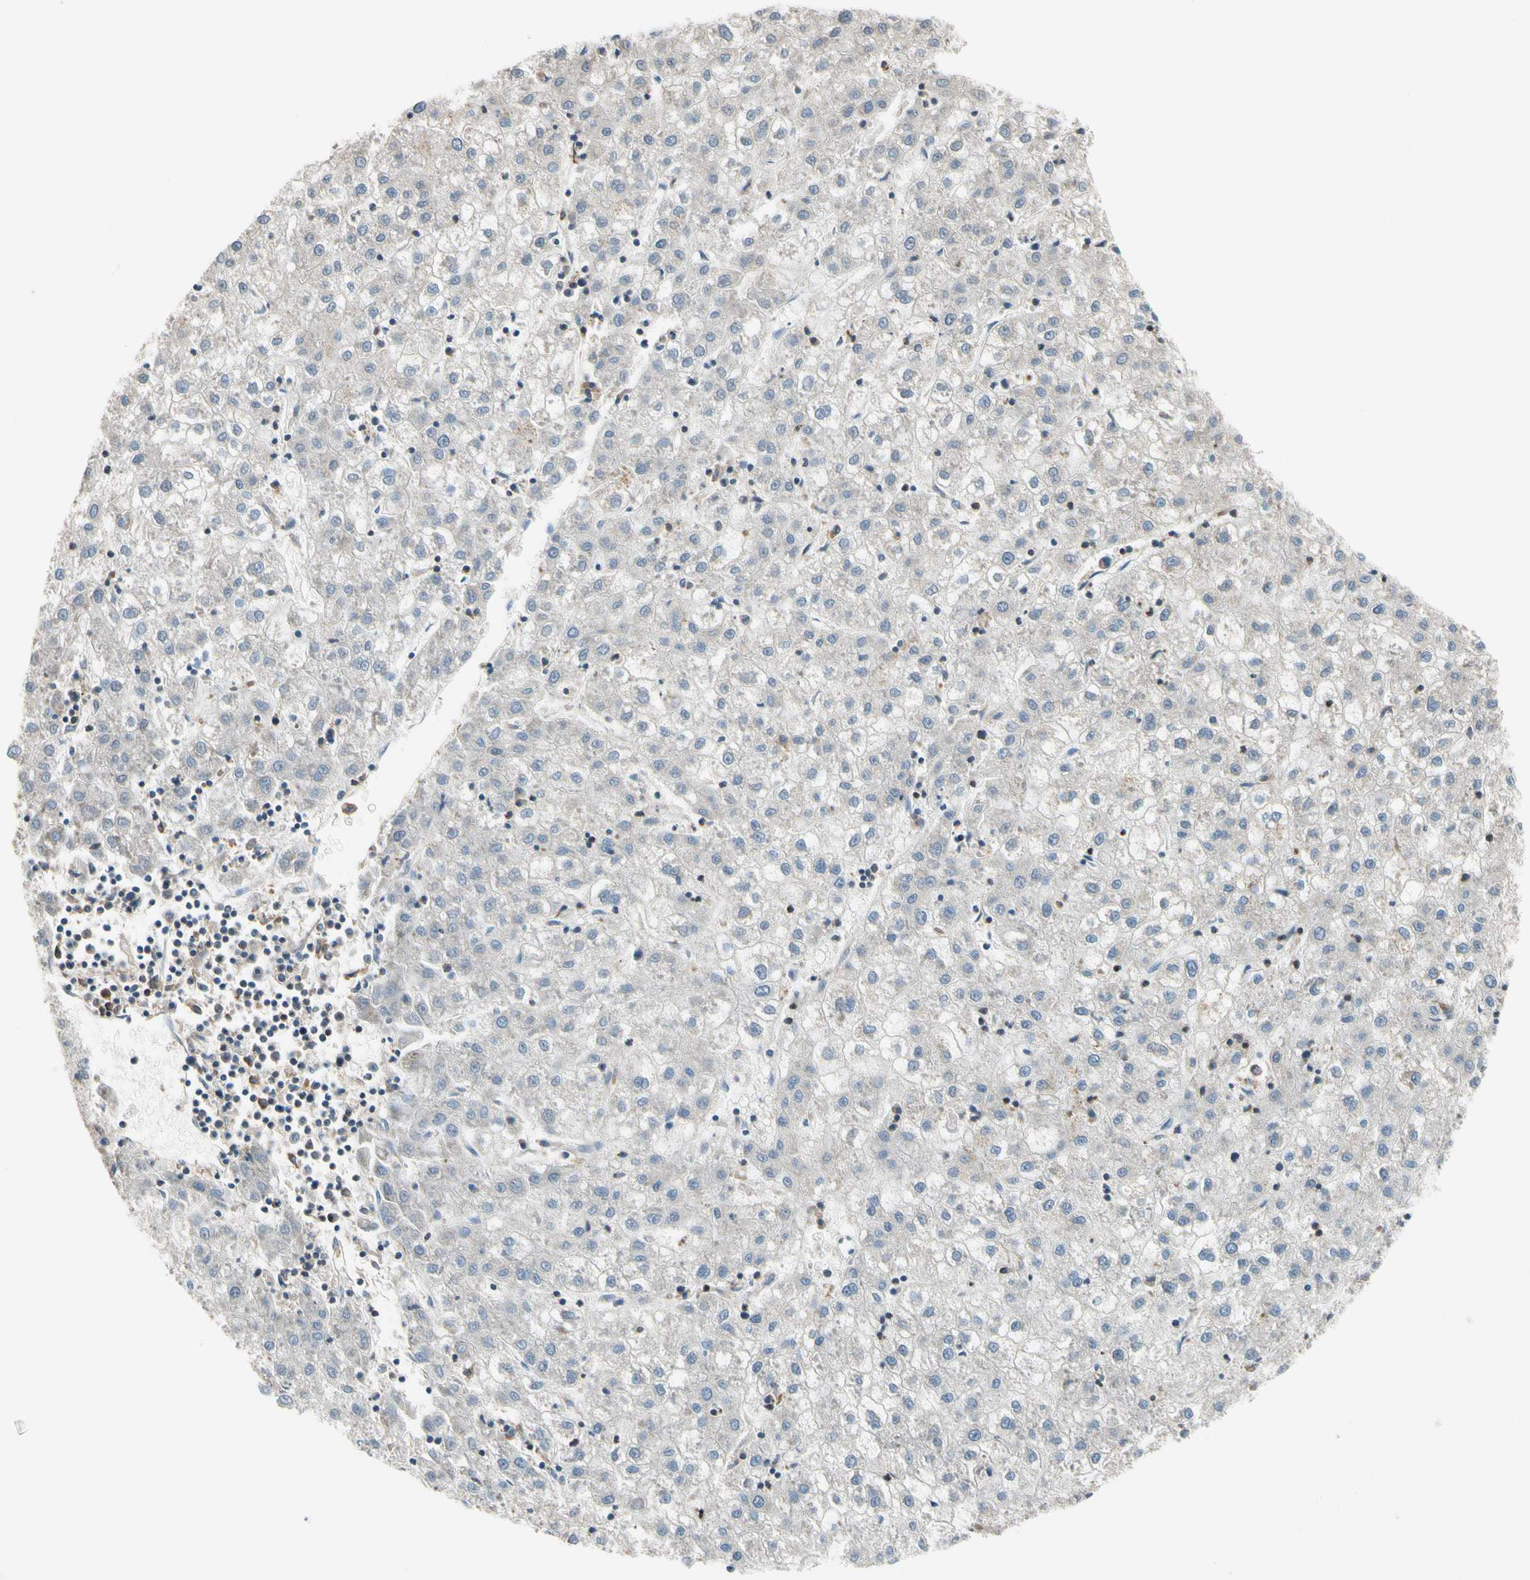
{"staining": {"intensity": "negative", "quantity": "none", "location": "none"}, "tissue": "liver cancer", "cell_type": "Tumor cells", "image_type": "cancer", "snomed": [{"axis": "morphology", "description": "Carcinoma, Hepatocellular, NOS"}, {"axis": "topography", "description": "Liver"}], "caption": "Histopathology image shows no protein expression in tumor cells of hepatocellular carcinoma (liver) tissue.", "gene": "MST1R", "patient": {"sex": "male", "age": 72}}